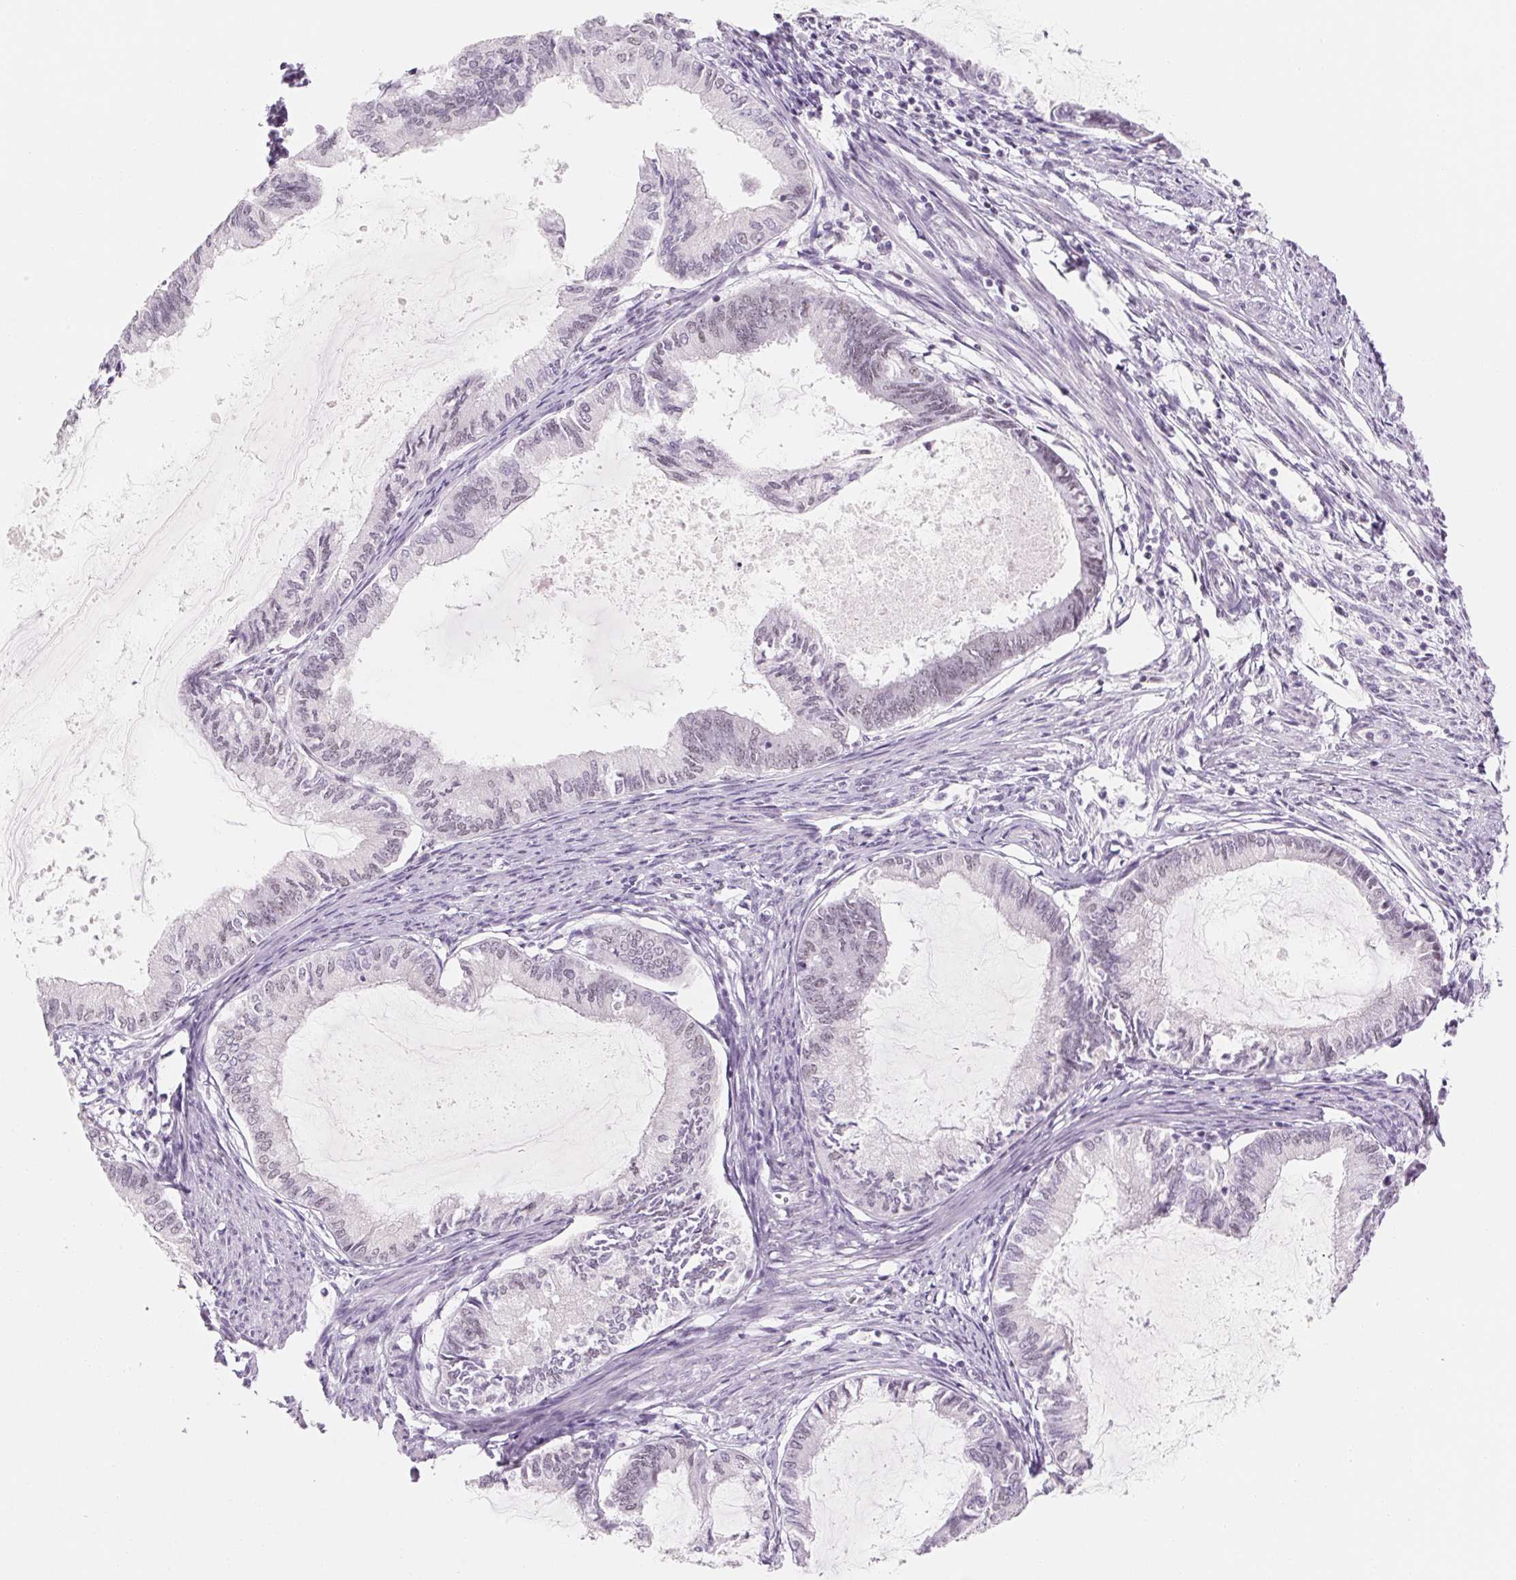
{"staining": {"intensity": "negative", "quantity": "none", "location": "none"}, "tissue": "endometrial cancer", "cell_type": "Tumor cells", "image_type": "cancer", "snomed": [{"axis": "morphology", "description": "Adenocarcinoma, NOS"}, {"axis": "topography", "description": "Endometrium"}], "caption": "Photomicrograph shows no protein expression in tumor cells of adenocarcinoma (endometrial) tissue.", "gene": "ZIC4", "patient": {"sex": "female", "age": 86}}